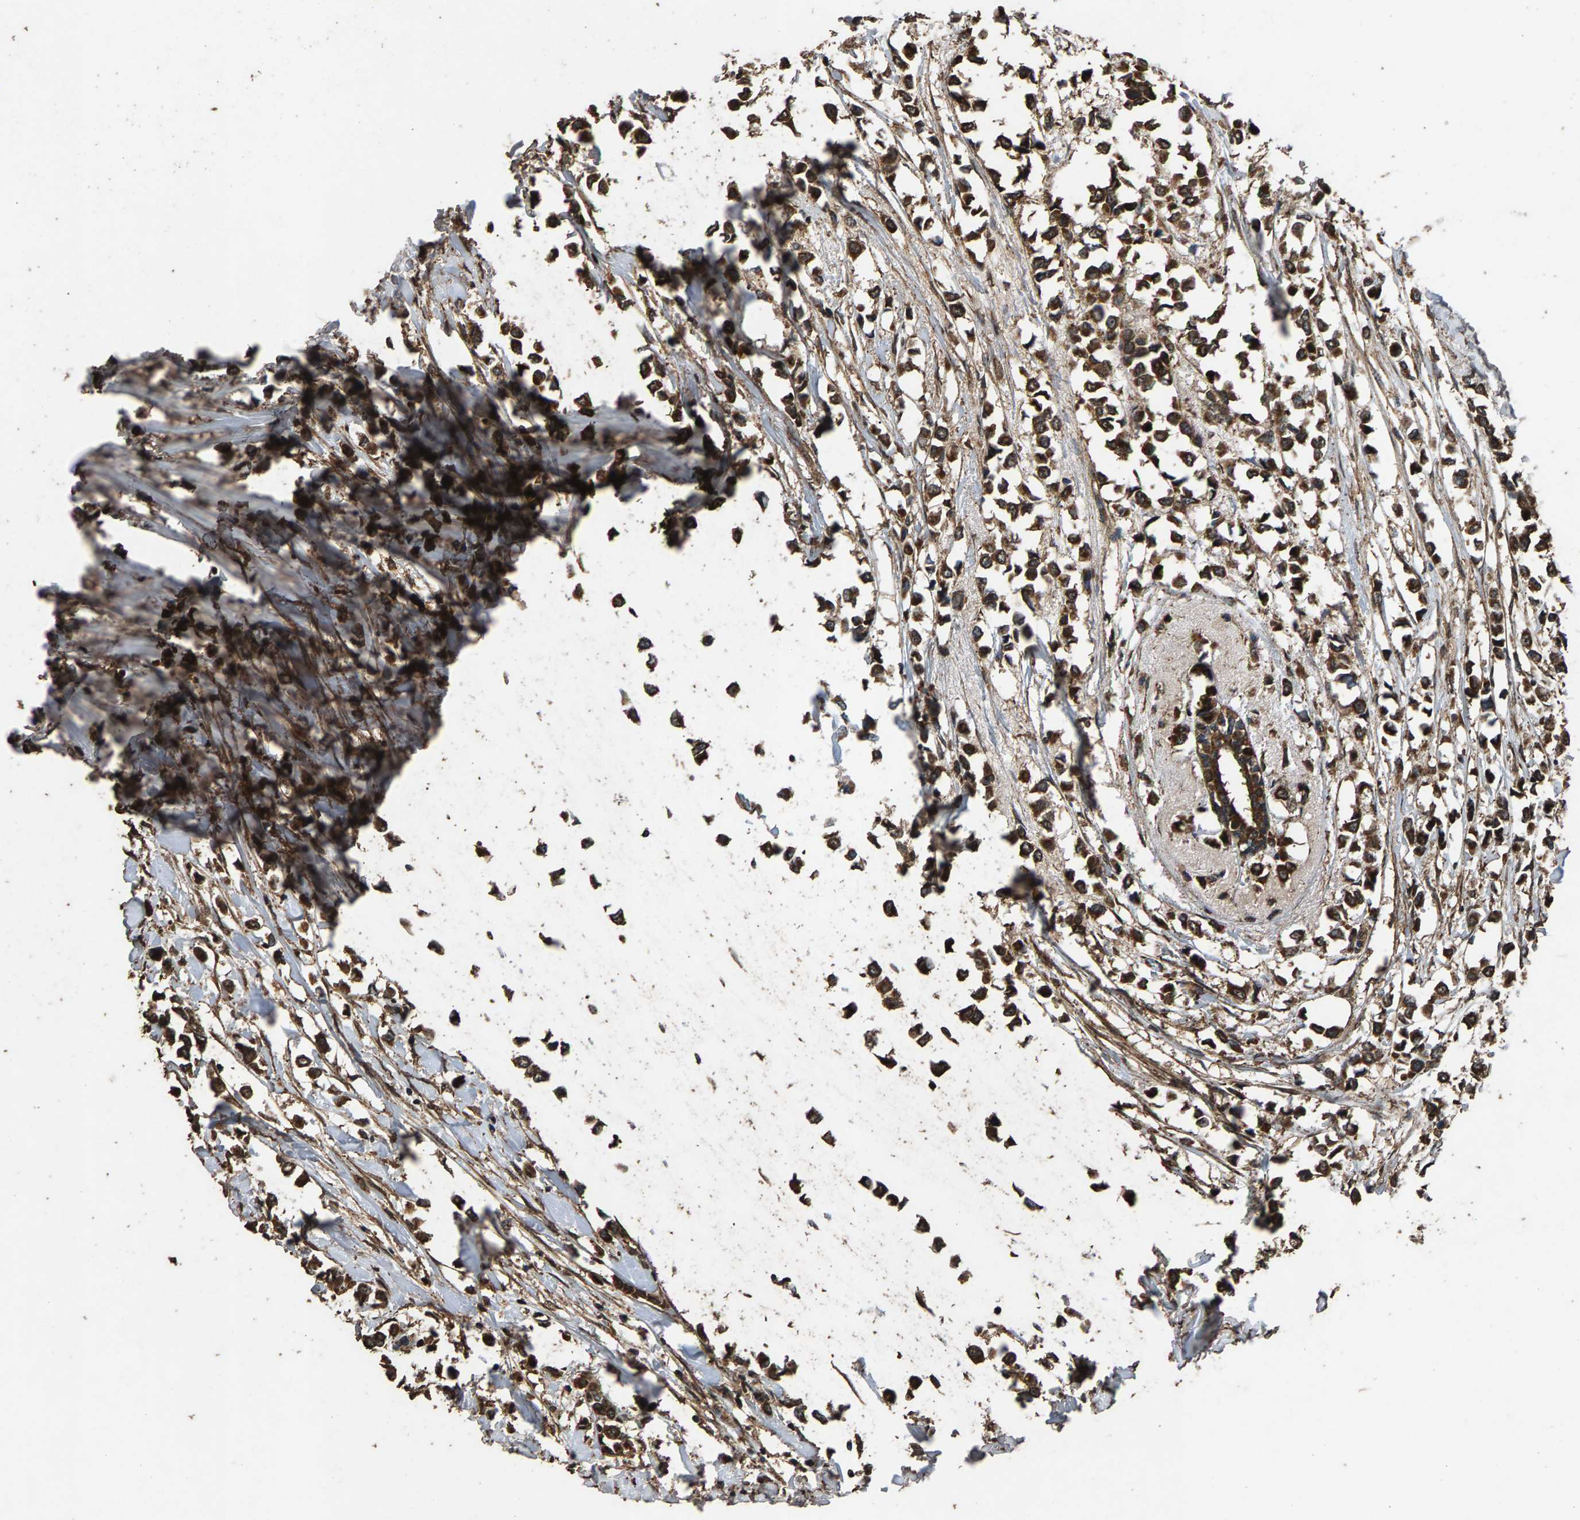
{"staining": {"intensity": "moderate", "quantity": ">75%", "location": "cytoplasmic/membranous"}, "tissue": "breast cancer", "cell_type": "Tumor cells", "image_type": "cancer", "snomed": [{"axis": "morphology", "description": "Lobular carcinoma"}, {"axis": "topography", "description": "Breast"}], "caption": "Lobular carcinoma (breast) stained with a protein marker reveals moderate staining in tumor cells.", "gene": "MRPL27", "patient": {"sex": "female", "age": 51}}